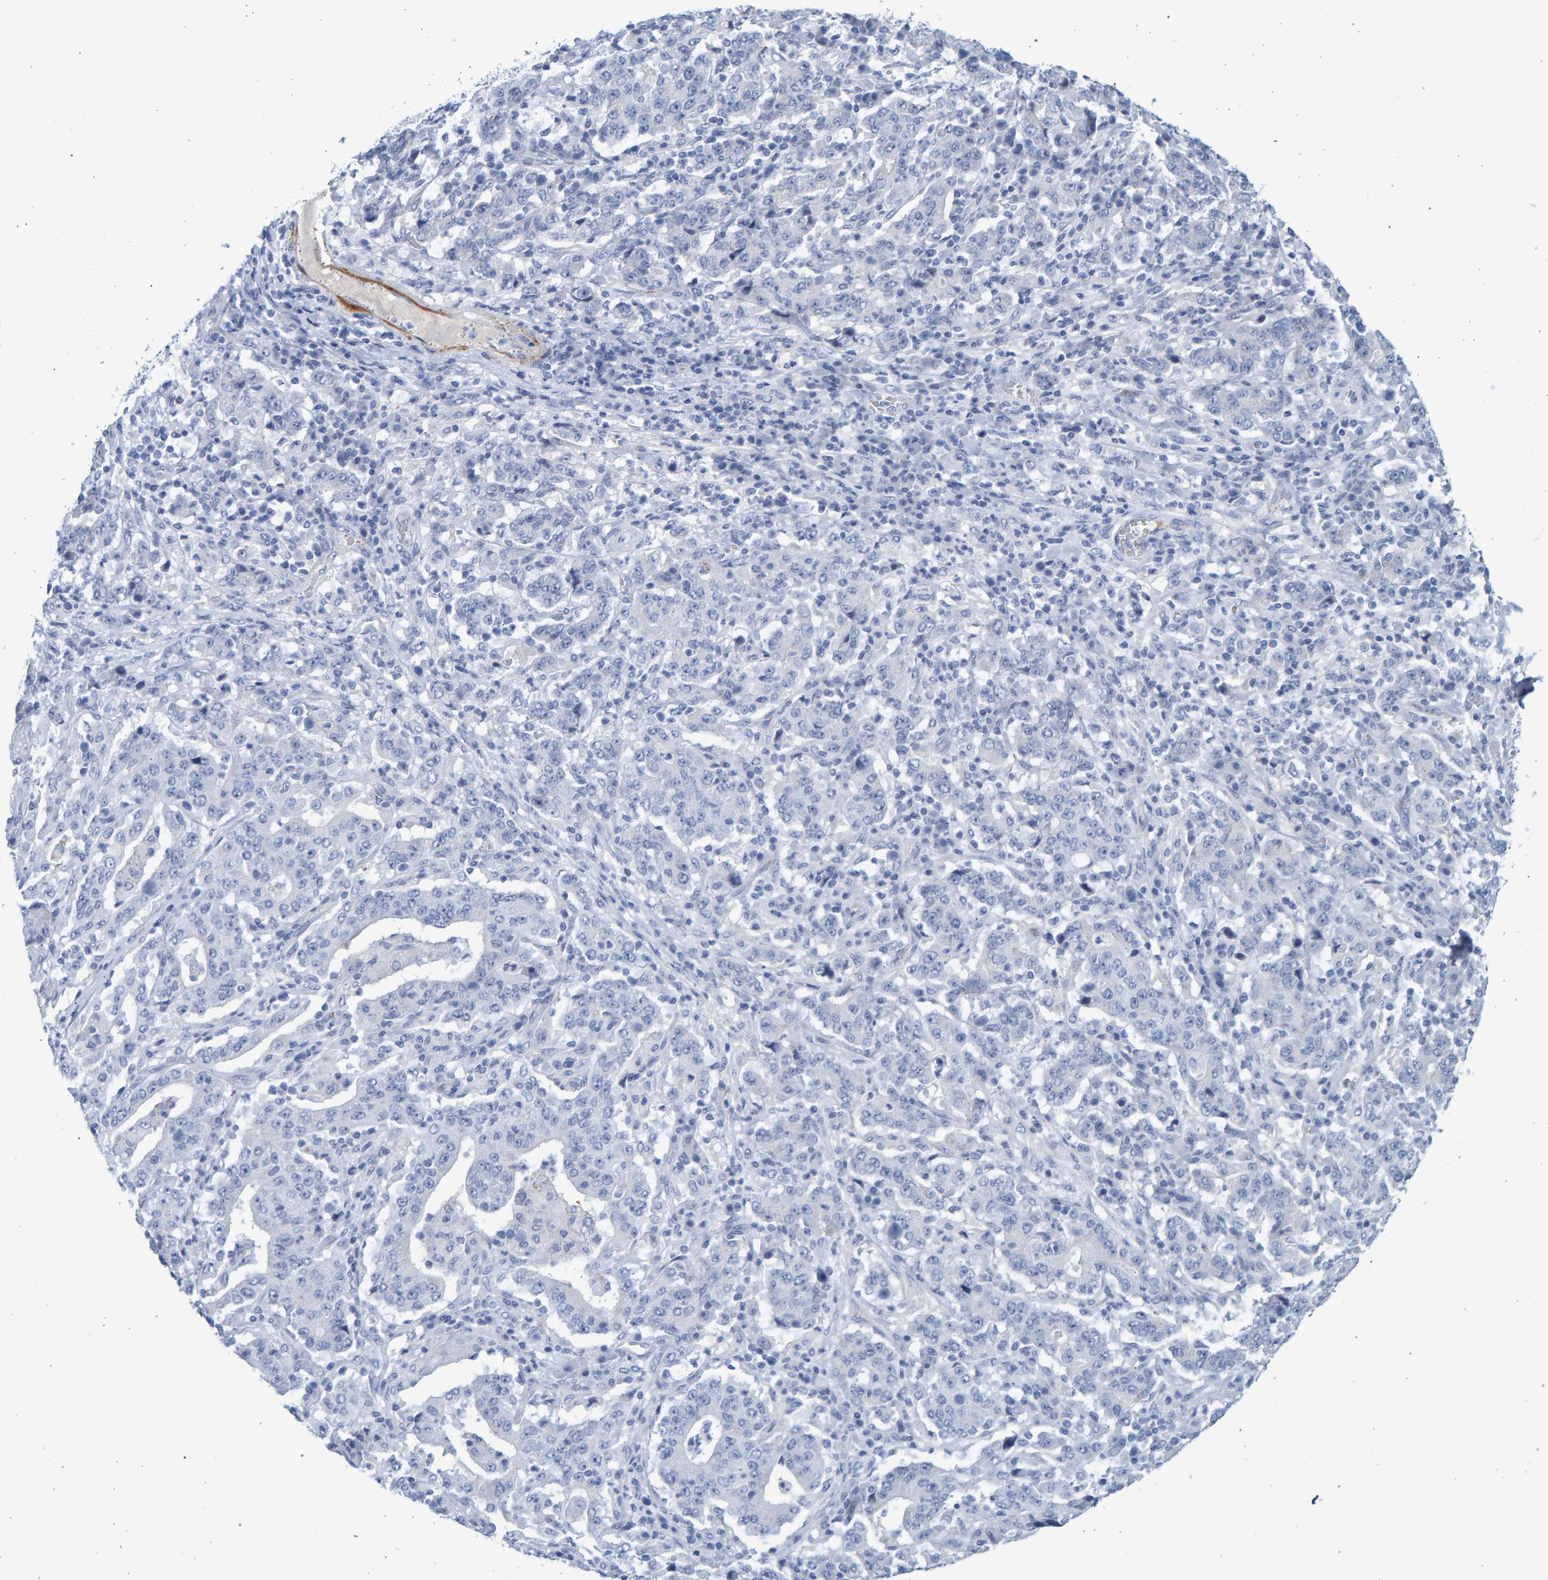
{"staining": {"intensity": "negative", "quantity": "none", "location": "none"}, "tissue": "stomach cancer", "cell_type": "Tumor cells", "image_type": "cancer", "snomed": [{"axis": "morphology", "description": "Normal tissue, NOS"}, {"axis": "morphology", "description": "Adenocarcinoma, NOS"}, {"axis": "topography", "description": "Stomach, upper"}, {"axis": "topography", "description": "Stomach"}], "caption": "Tumor cells are negative for brown protein staining in adenocarcinoma (stomach).", "gene": "SLC34A3", "patient": {"sex": "male", "age": 59}}